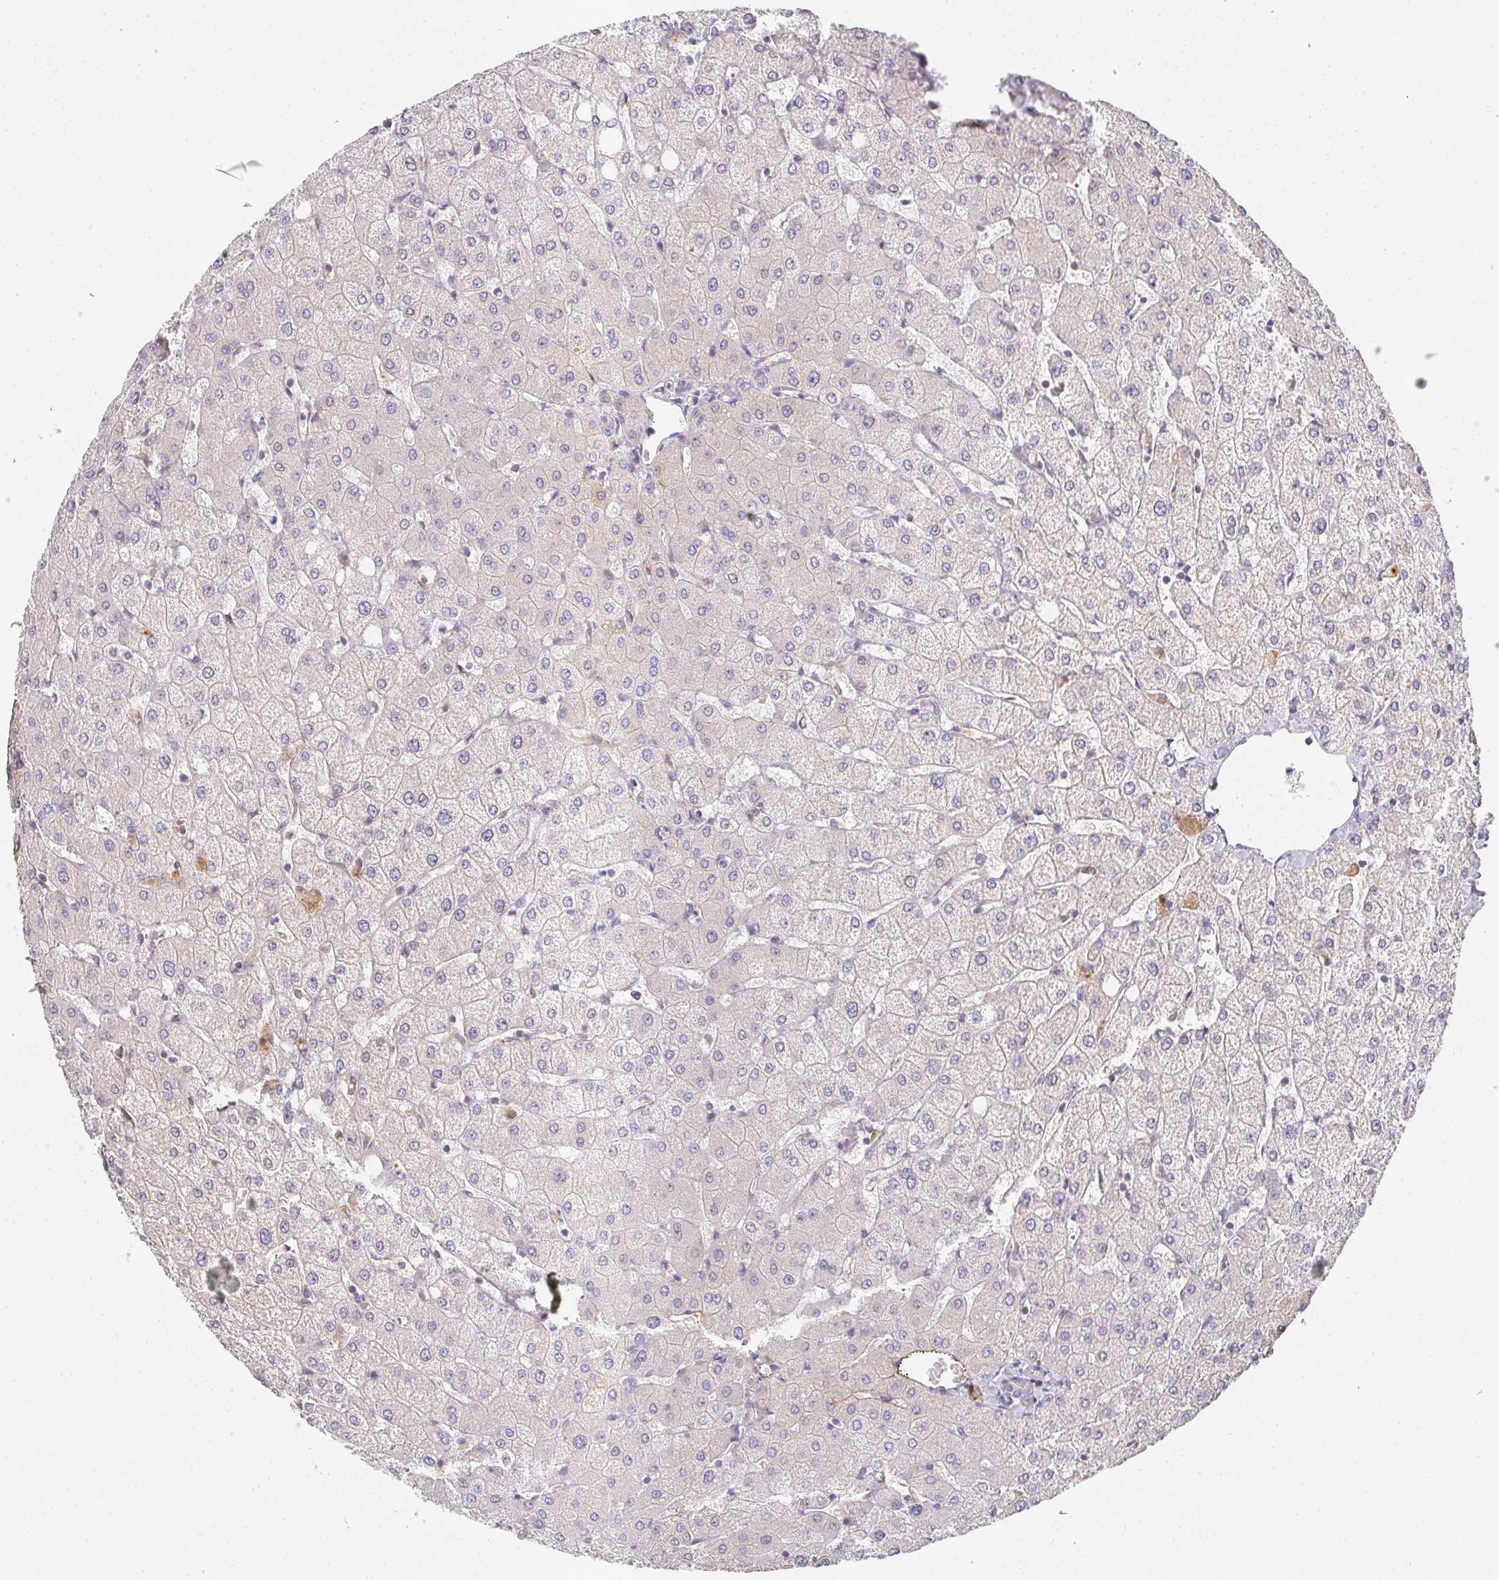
{"staining": {"intensity": "negative", "quantity": "none", "location": "none"}, "tissue": "liver", "cell_type": "Cholangiocytes", "image_type": "normal", "snomed": [{"axis": "morphology", "description": "Normal tissue, NOS"}, {"axis": "topography", "description": "Liver"}], "caption": "This is an immunohistochemistry photomicrograph of unremarkable liver. There is no positivity in cholangiocytes.", "gene": "SLC35B3", "patient": {"sex": "female", "age": 54}}